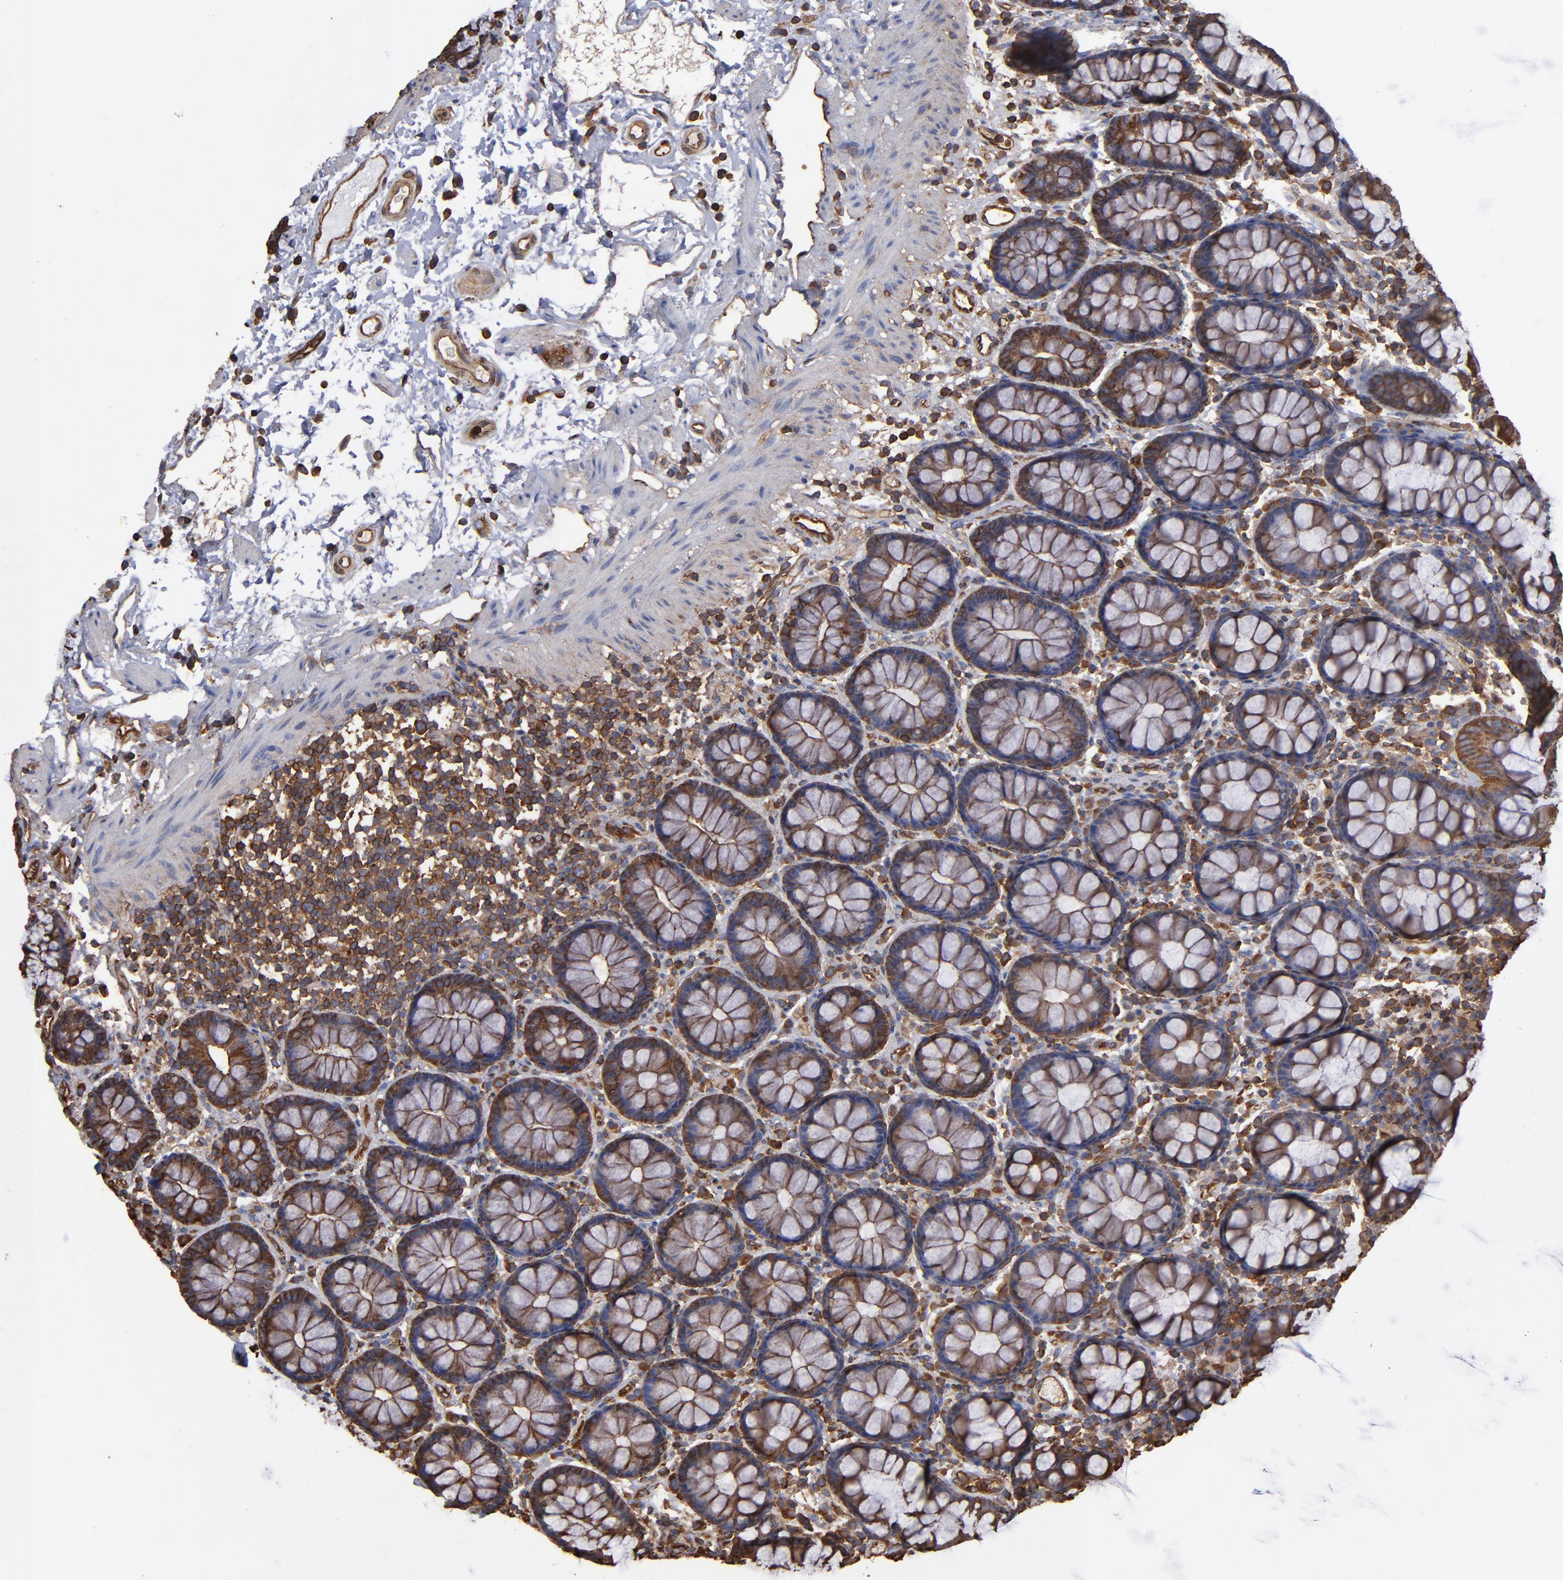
{"staining": {"intensity": "moderate", "quantity": ">75%", "location": "cytoplasmic/membranous"}, "tissue": "rectum", "cell_type": "Glandular cells", "image_type": "normal", "snomed": [{"axis": "morphology", "description": "Normal tissue, NOS"}, {"axis": "topography", "description": "Rectum"}], "caption": "Glandular cells reveal medium levels of moderate cytoplasmic/membranous staining in approximately >75% of cells in normal rectum.", "gene": "ACTN4", "patient": {"sex": "male", "age": 92}}